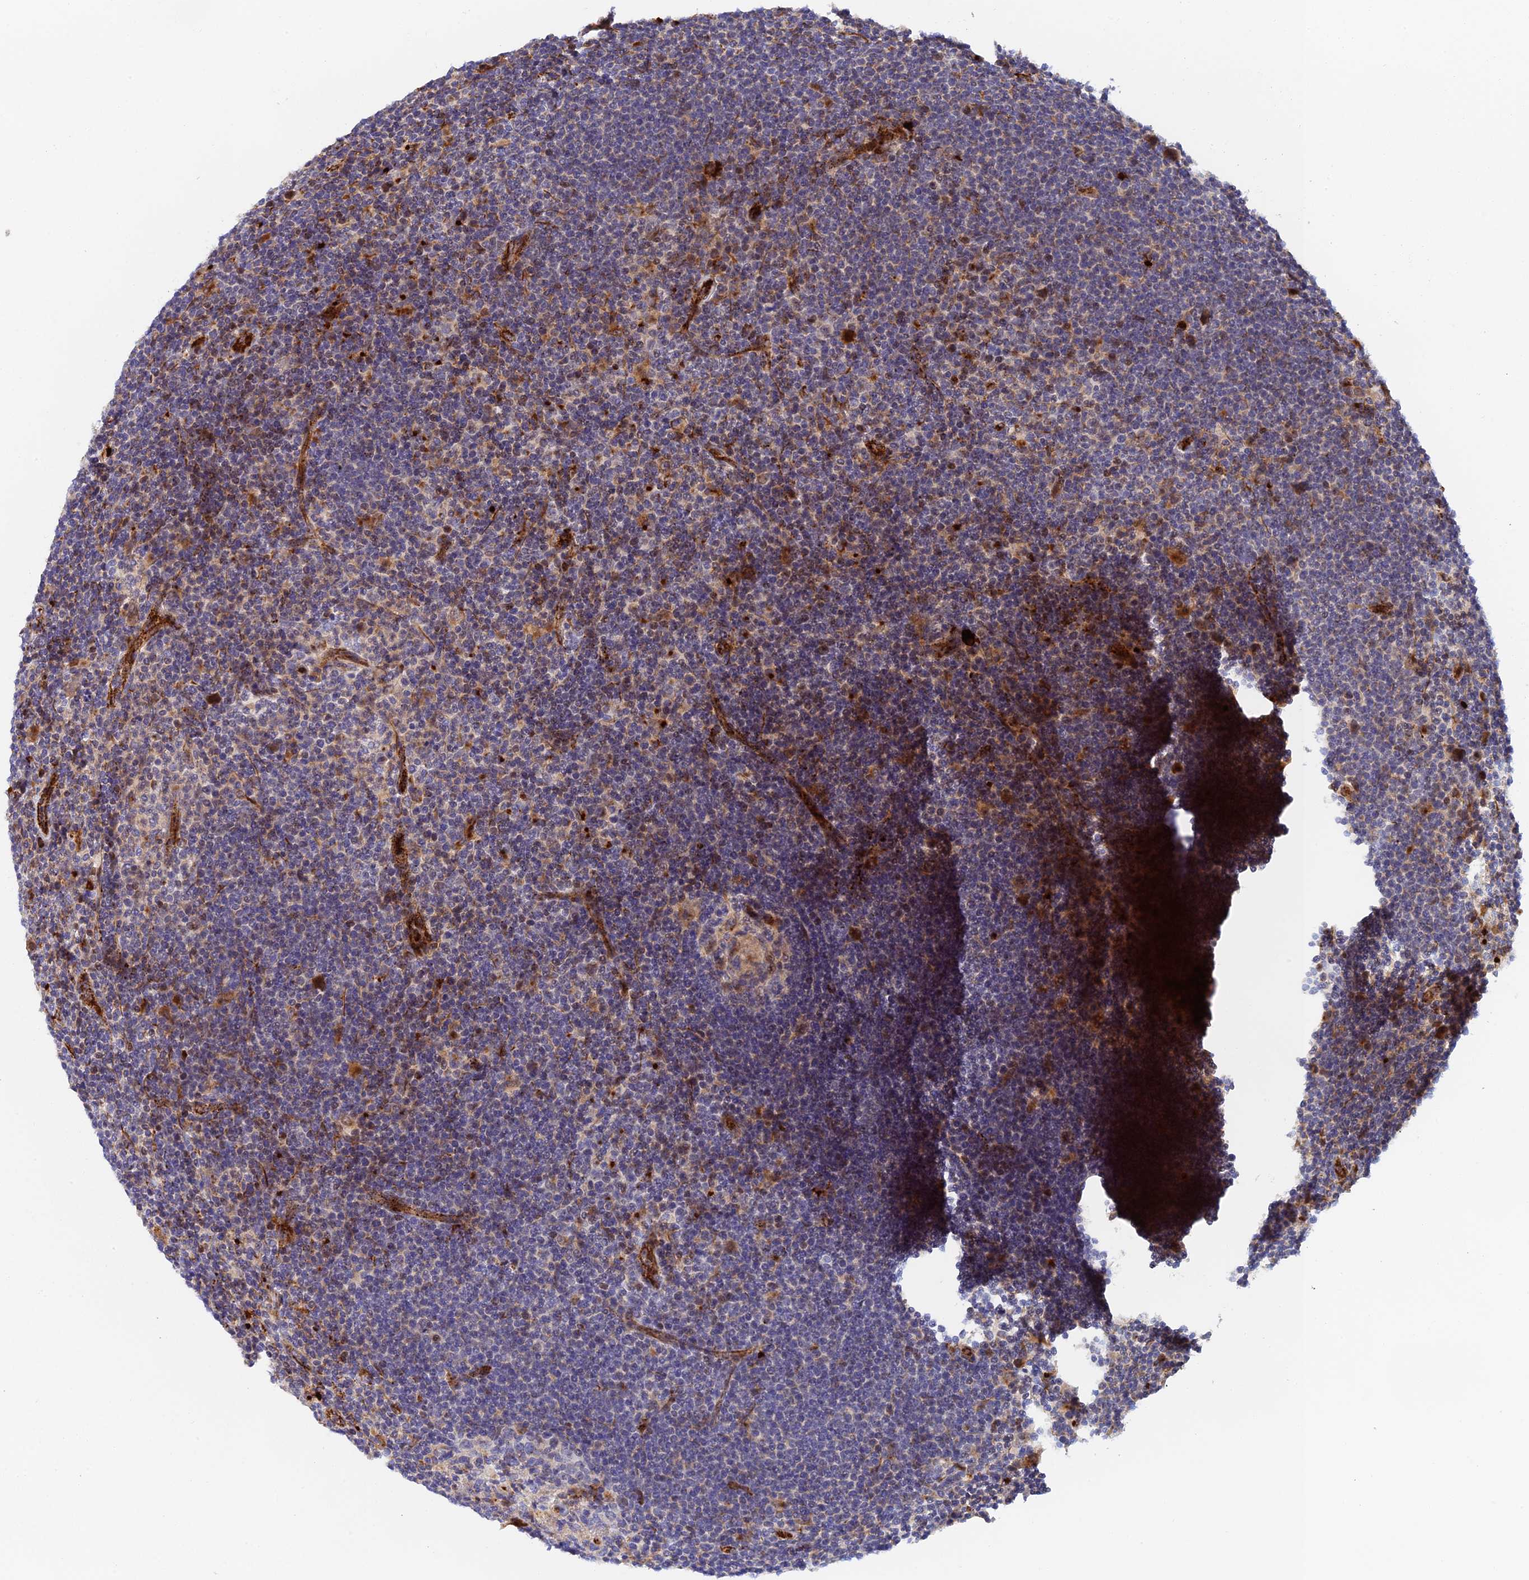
{"staining": {"intensity": "moderate", "quantity": "<25%", "location": "cytoplasmic/membranous"}, "tissue": "lymphoma", "cell_type": "Tumor cells", "image_type": "cancer", "snomed": [{"axis": "morphology", "description": "Hodgkin's disease, NOS"}, {"axis": "topography", "description": "Lymph node"}], "caption": "Lymphoma tissue exhibits moderate cytoplasmic/membranous expression in approximately <25% of tumor cells", "gene": "PPP2R3C", "patient": {"sex": "female", "age": 57}}